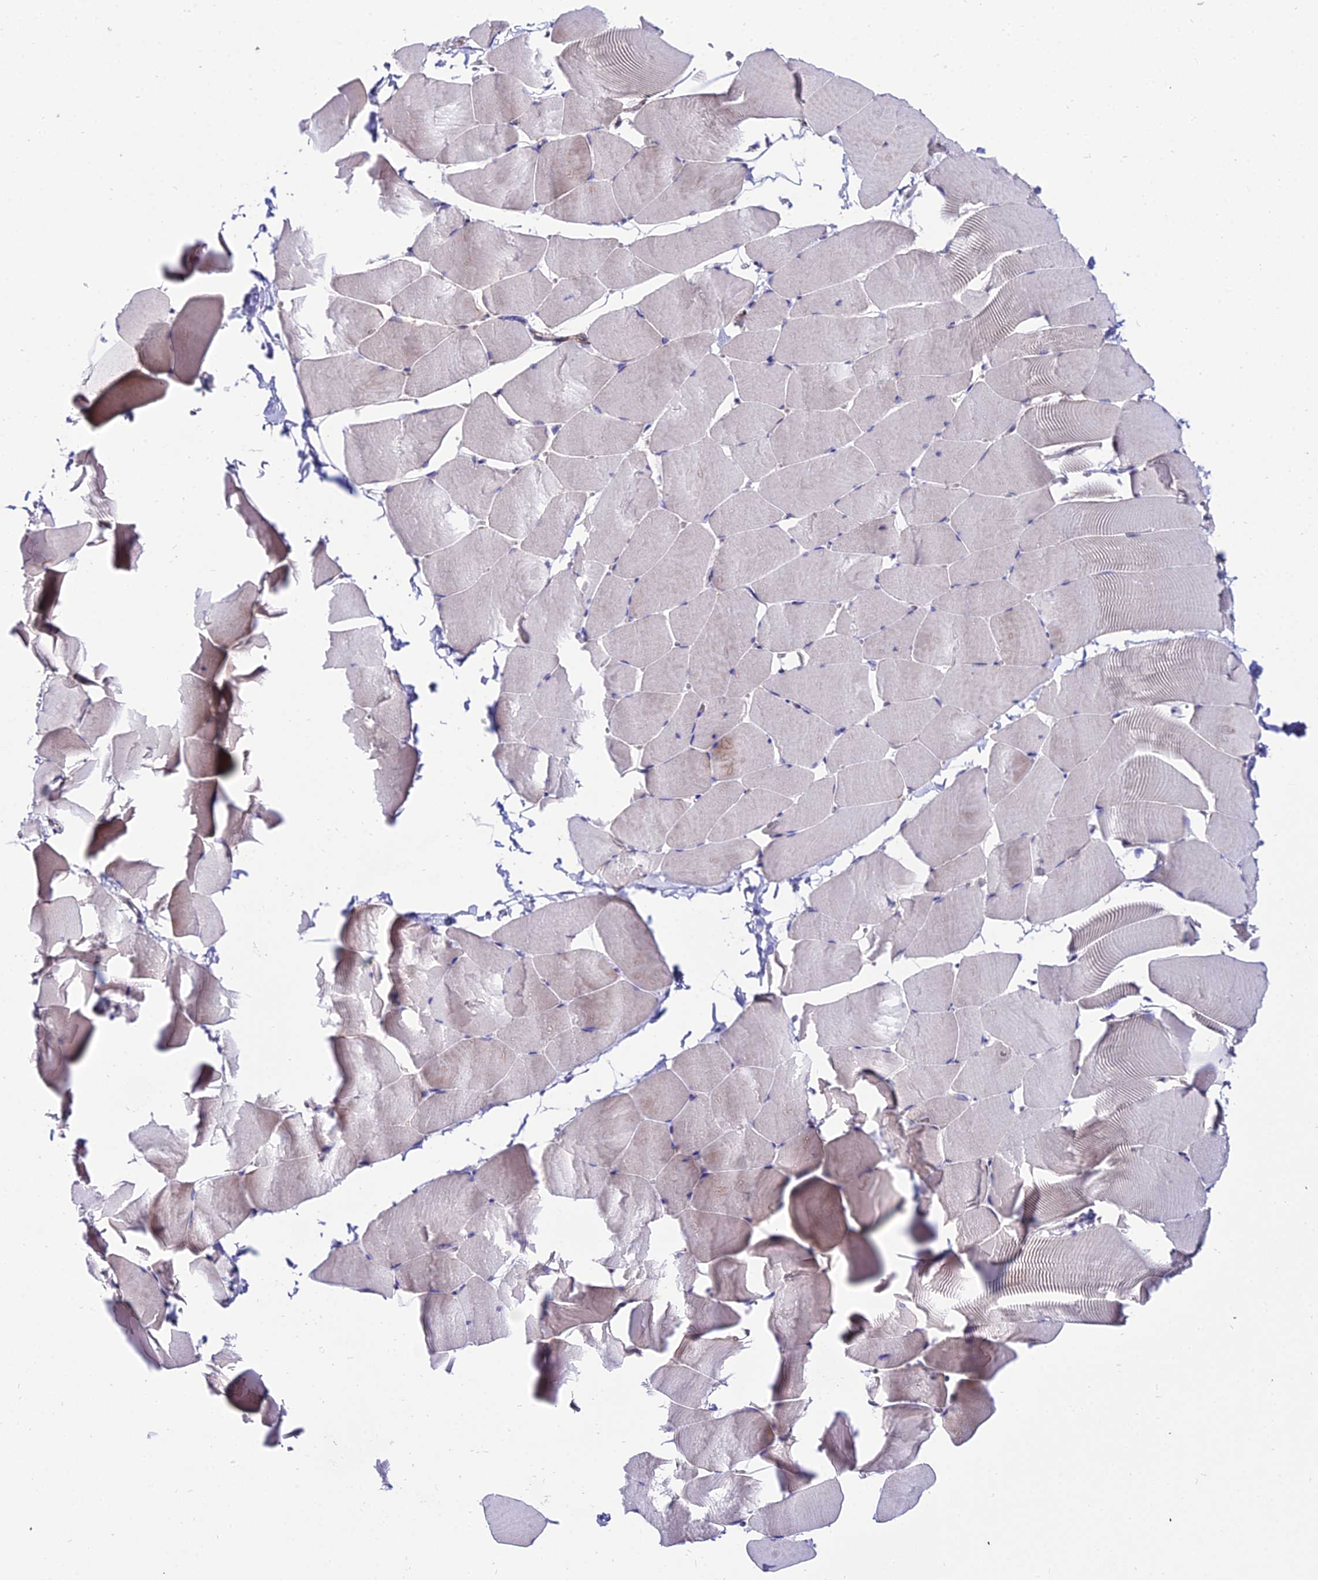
{"staining": {"intensity": "negative", "quantity": "none", "location": "none"}, "tissue": "skeletal muscle", "cell_type": "Myocytes", "image_type": "normal", "snomed": [{"axis": "morphology", "description": "Normal tissue, NOS"}, {"axis": "topography", "description": "Skeletal muscle"}], "caption": "This image is of benign skeletal muscle stained with IHC to label a protein in brown with the nuclei are counter-stained blue. There is no expression in myocytes.", "gene": "SHQ1", "patient": {"sex": "male", "age": 25}}